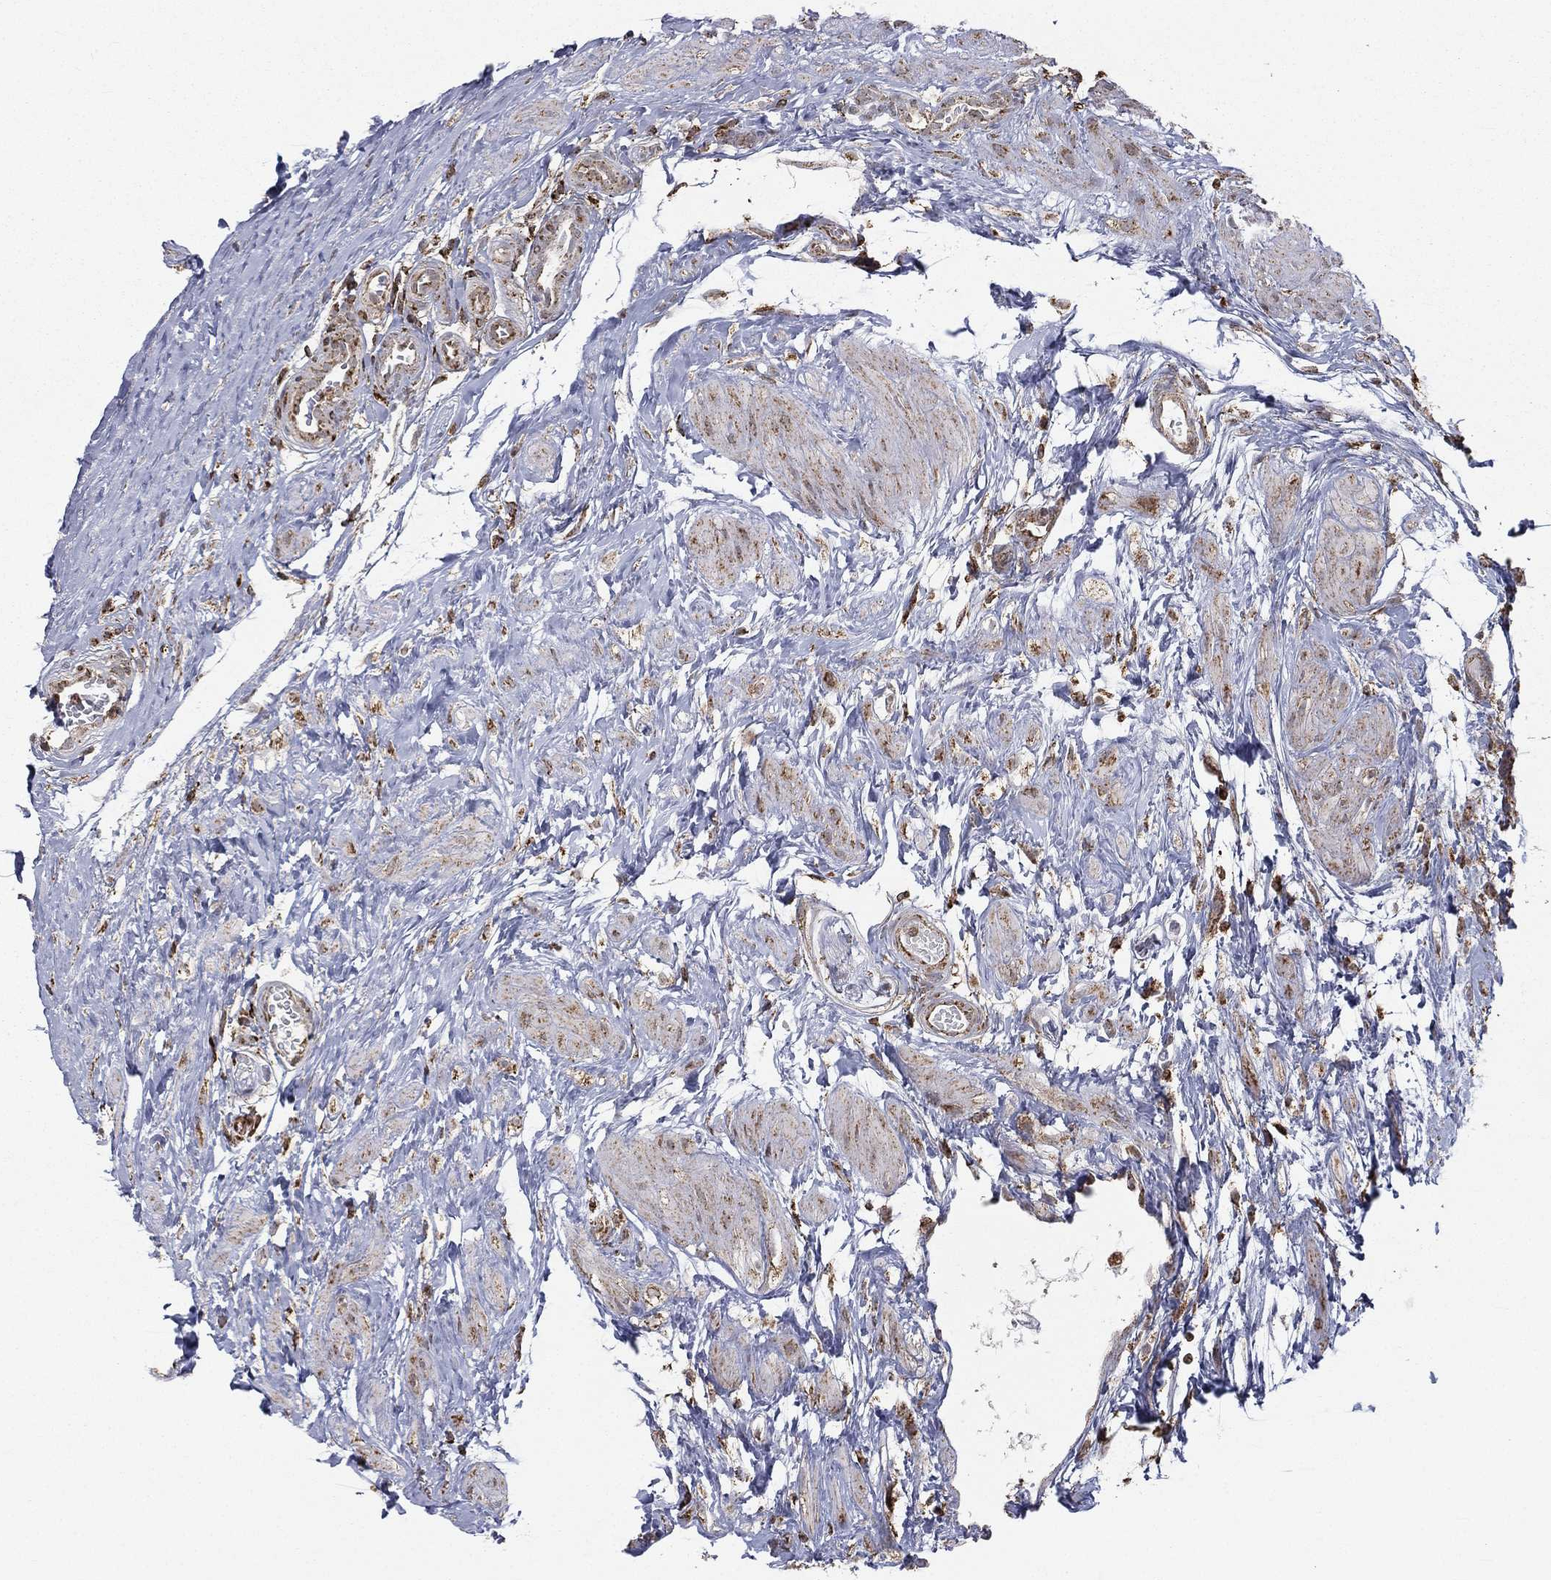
{"staining": {"intensity": "strong", "quantity": "25%-75%", "location": "cytoplasmic/membranous"}, "tissue": "testis cancer", "cell_type": "Tumor cells", "image_type": "cancer", "snomed": [{"axis": "morphology", "description": "Seminoma, NOS"}, {"axis": "morphology", "description": "Carcinoma, Embryonal, NOS"}, {"axis": "topography", "description": "Testis"}], "caption": "Immunohistochemistry (IHC) micrograph of testis cancer stained for a protein (brown), which demonstrates high levels of strong cytoplasmic/membranous positivity in about 25%-75% of tumor cells.", "gene": "RIN3", "patient": {"sex": "male", "age": 22}}